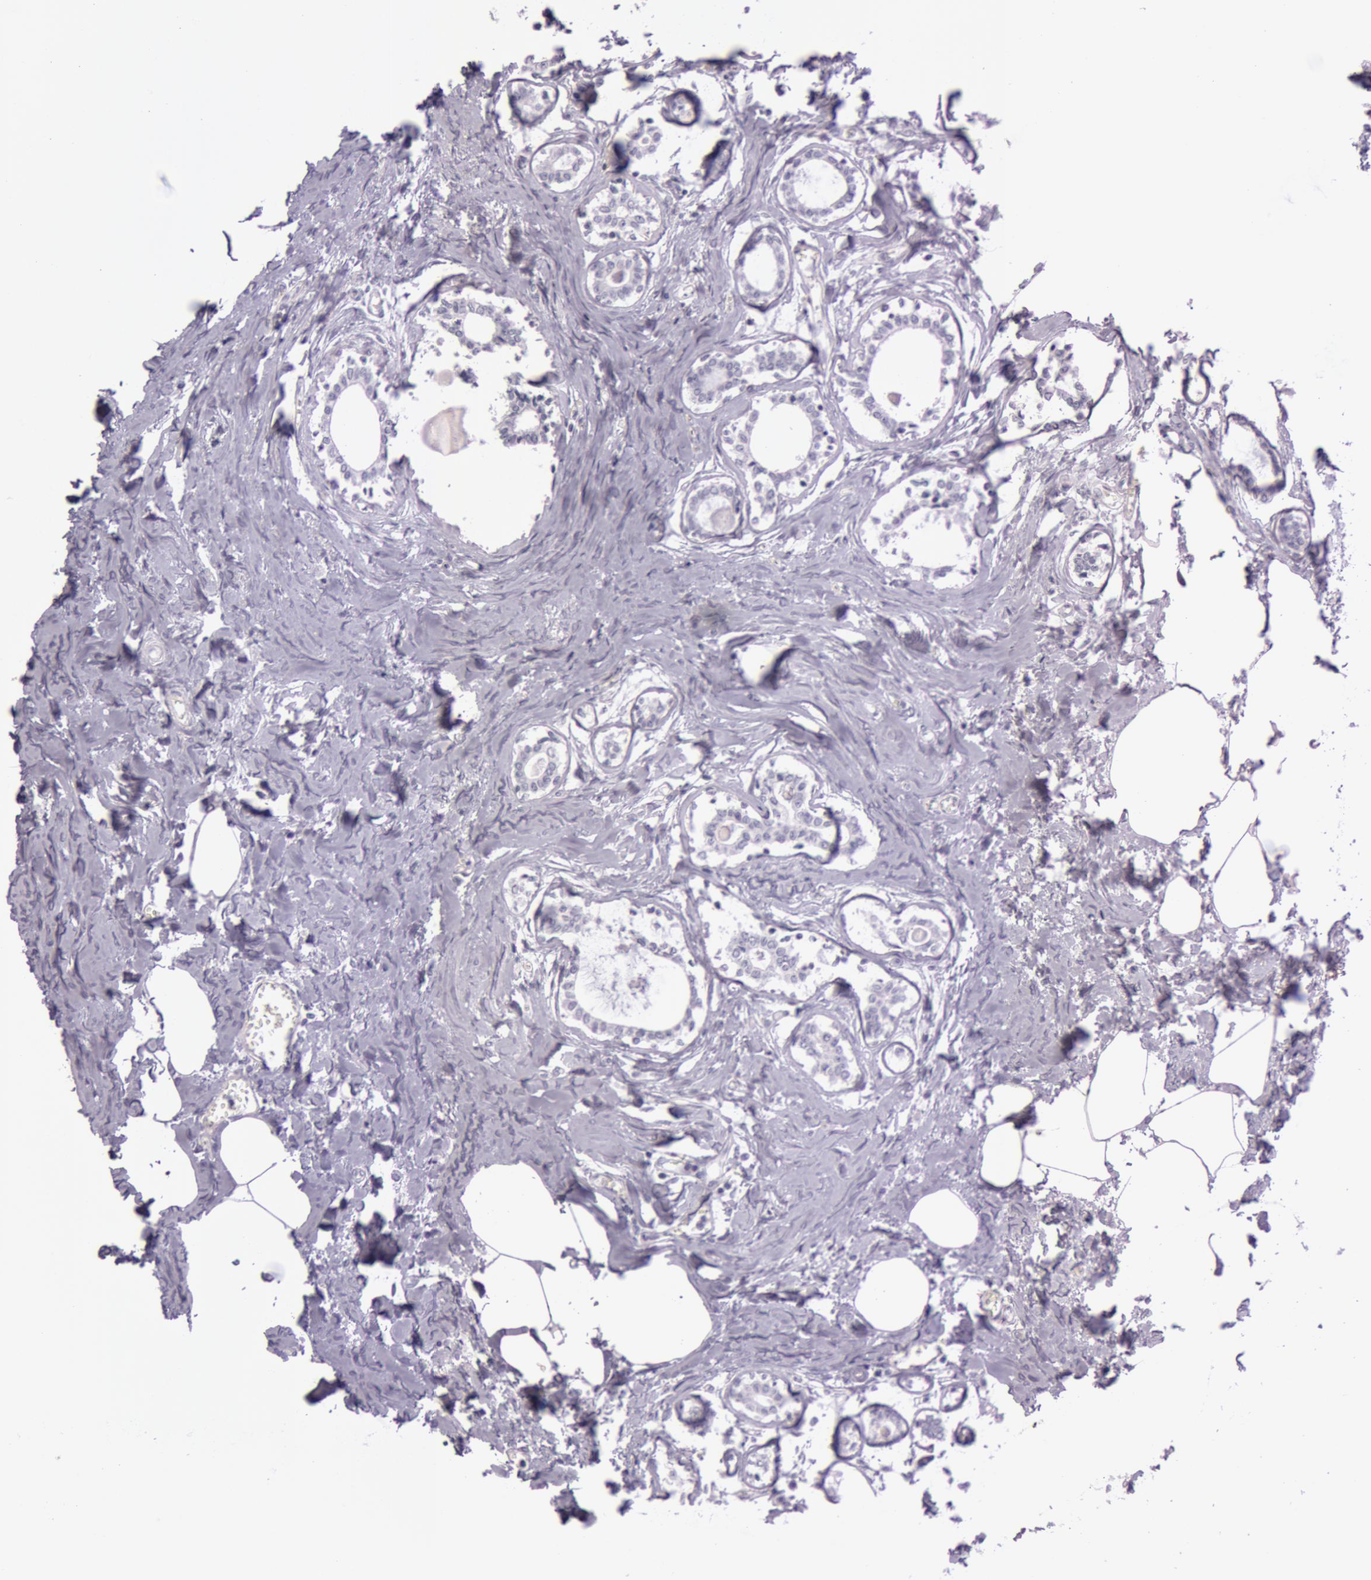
{"staining": {"intensity": "negative", "quantity": "none", "location": "none"}, "tissue": "breast cancer", "cell_type": "Tumor cells", "image_type": "cancer", "snomed": [{"axis": "morphology", "description": "Lobular carcinoma"}, {"axis": "topography", "description": "Breast"}], "caption": "An image of human breast cancer is negative for staining in tumor cells. (Brightfield microscopy of DAB (3,3'-diaminobenzidine) IHC at high magnification).", "gene": "S100A7", "patient": {"sex": "female", "age": 51}}